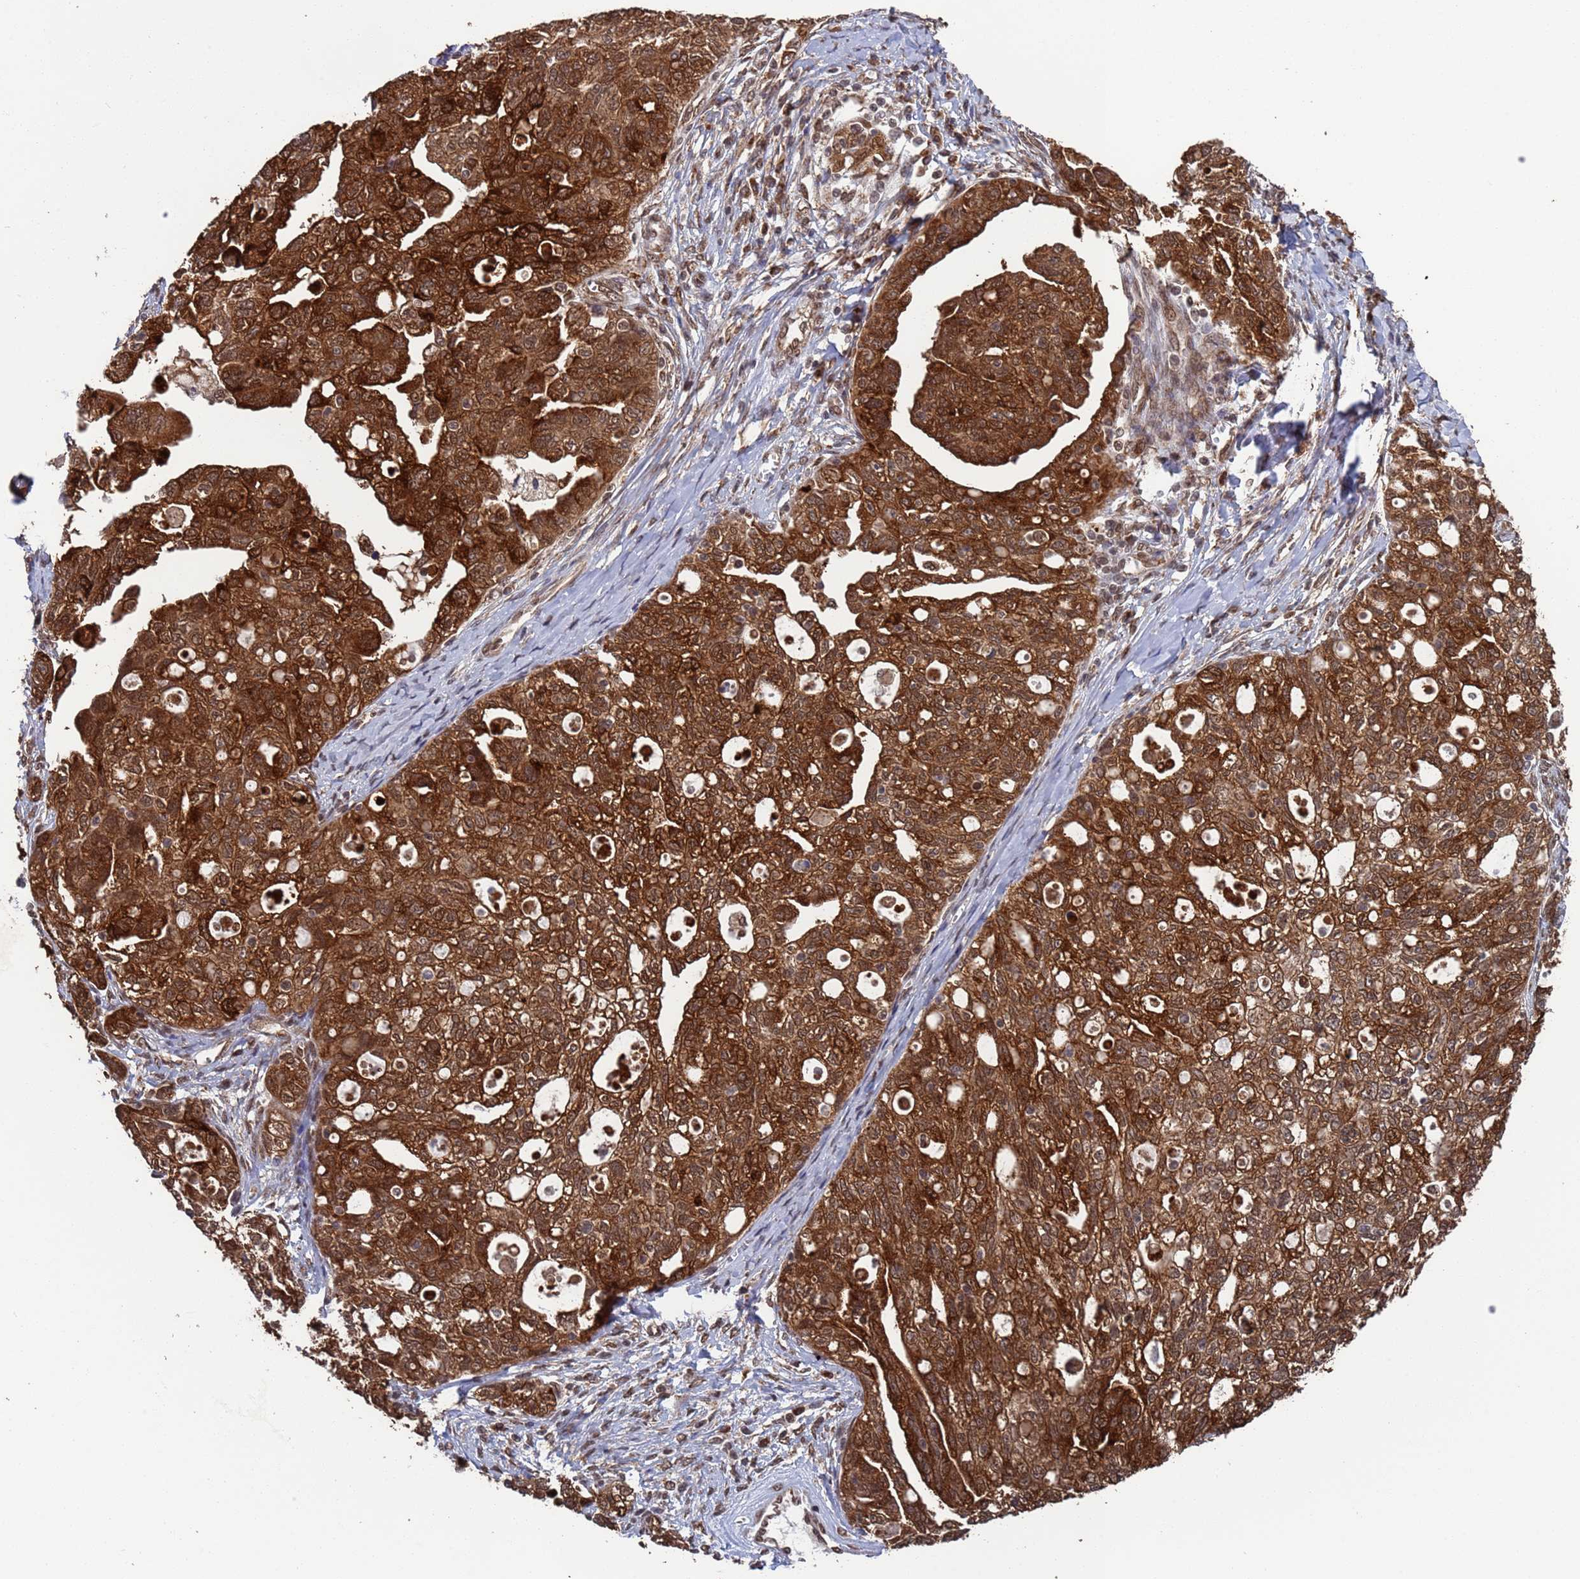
{"staining": {"intensity": "strong", "quantity": ">75%", "location": "cytoplasmic/membranous"}, "tissue": "ovarian cancer", "cell_type": "Tumor cells", "image_type": "cancer", "snomed": [{"axis": "morphology", "description": "Carcinoma, NOS"}, {"axis": "morphology", "description": "Cystadenocarcinoma, serous, NOS"}, {"axis": "topography", "description": "Ovary"}], "caption": "A high amount of strong cytoplasmic/membranous expression is seen in approximately >75% of tumor cells in ovarian cancer (carcinoma) tissue.", "gene": "FUBP3", "patient": {"sex": "female", "age": 69}}